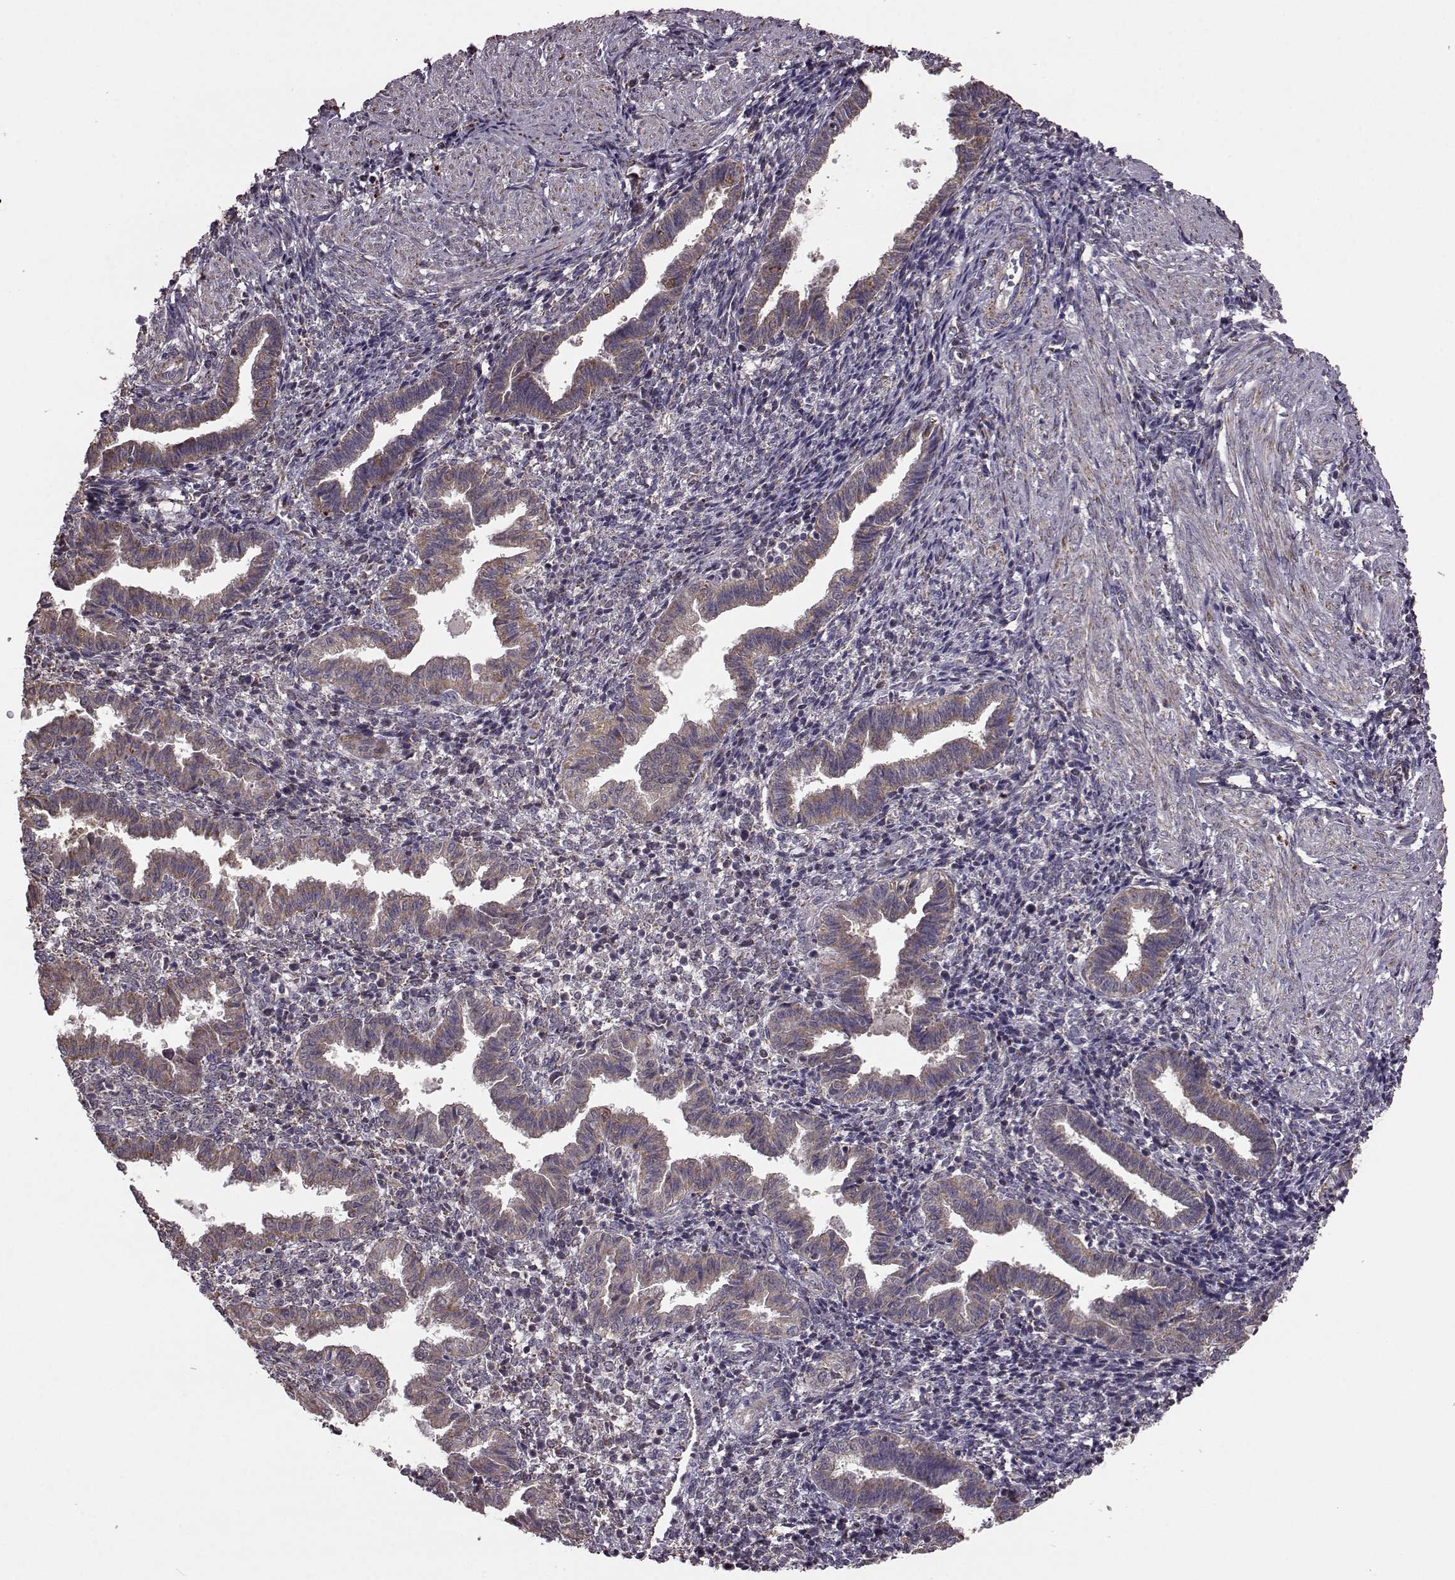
{"staining": {"intensity": "weak", "quantity": "<25%", "location": "cytoplasmic/membranous"}, "tissue": "endometrium", "cell_type": "Cells in endometrial stroma", "image_type": "normal", "snomed": [{"axis": "morphology", "description": "Normal tissue, NOS"}, {"axis": "topography", "description": "Endometrium"}], "caption": "Protein analysis of unremarkable endometrium demonstrates no significant expression in cells in endometrial stroma. (Stains: DAB IHC with hematoxylin counter stain, Microscopy: brightfield microscopy at high magnification).", "gene": "PUDP", "patient": {"sex": "female", "age": 37}}